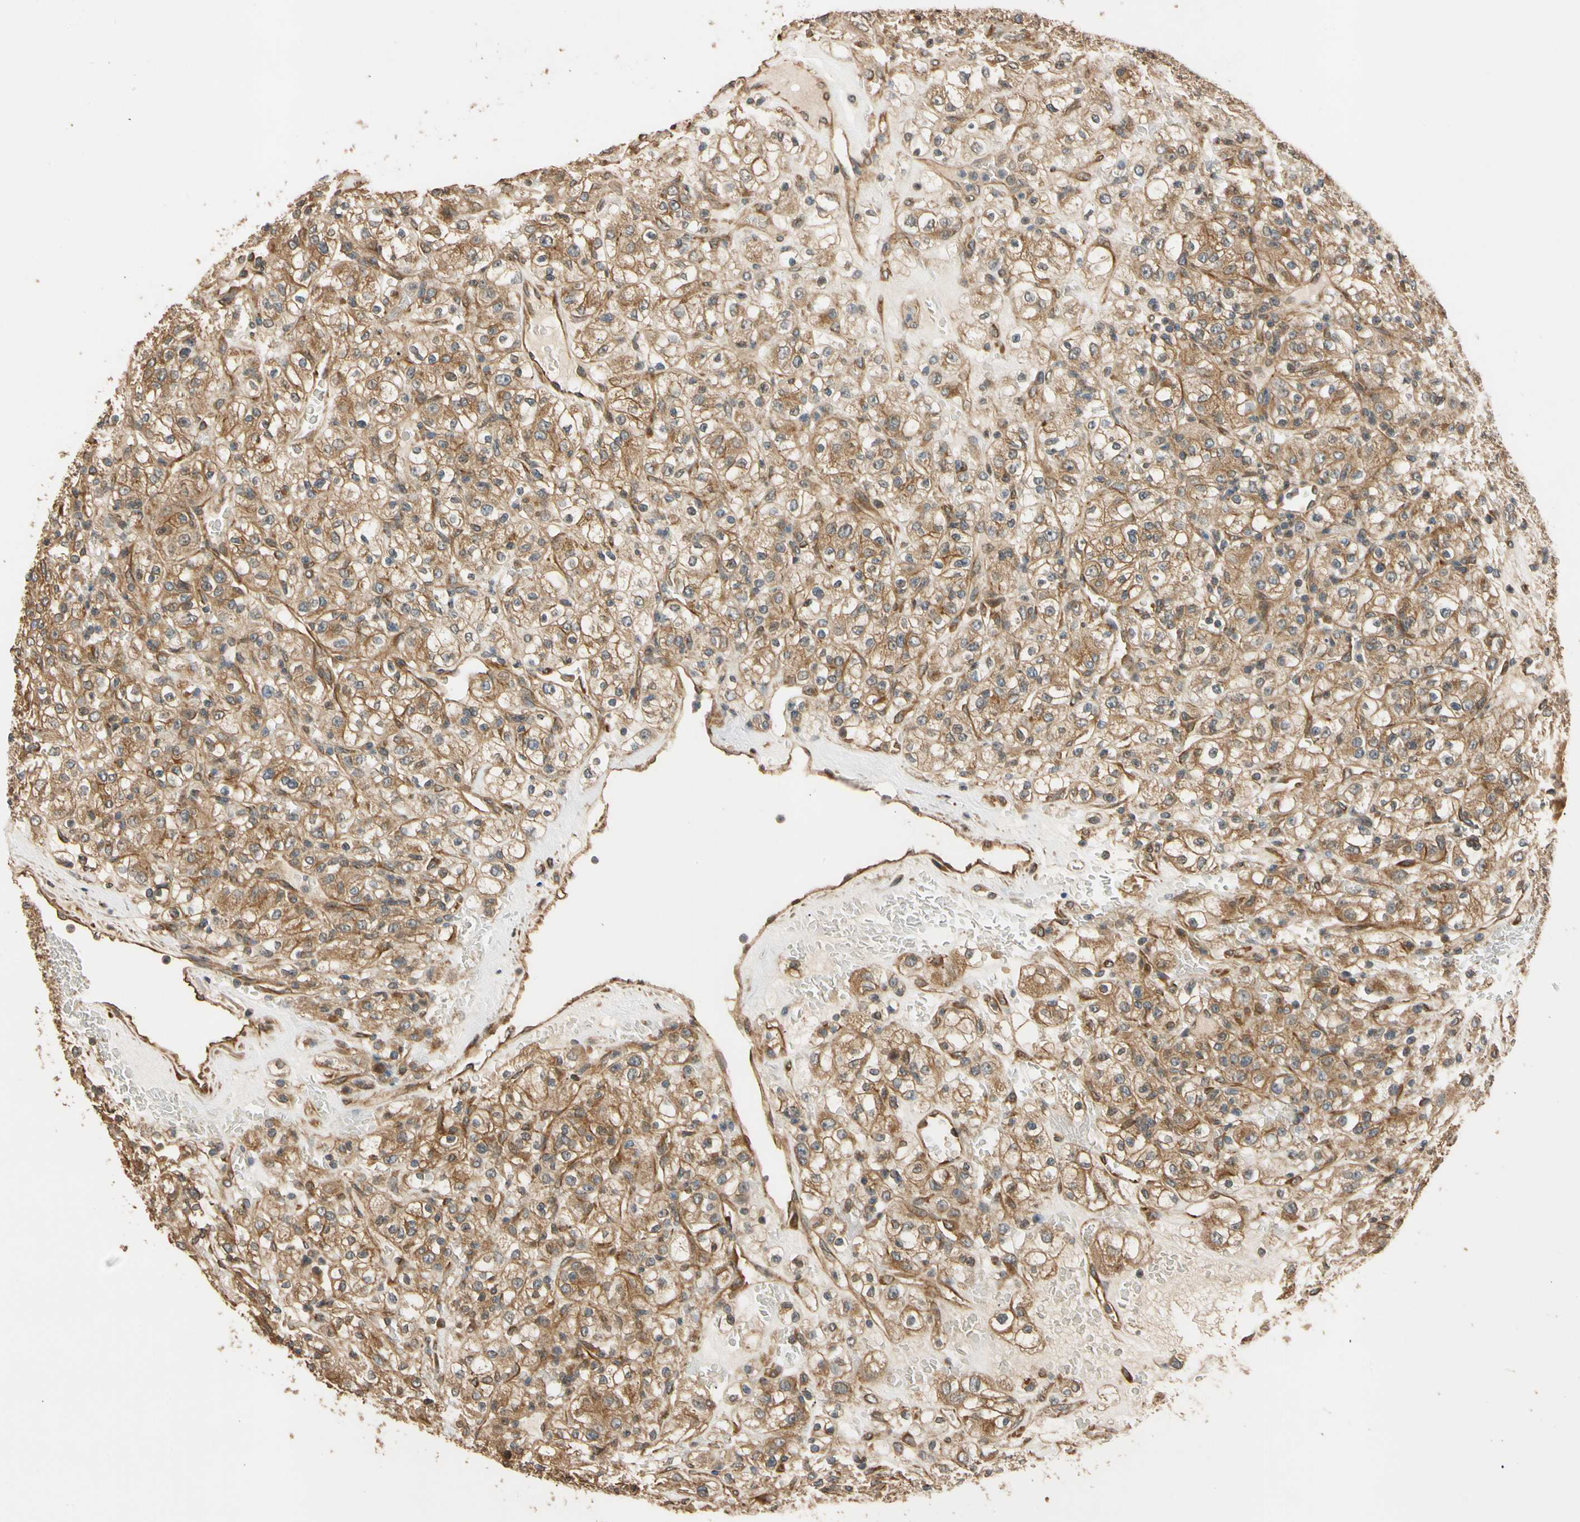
{"staining": {"intensity": "moderate", "quantity": ">75%", "location": "cytoplasmic/membranous"}, "tissue": "renal cancer", "cell_type": "Tumor cells", "image_type": "cancer", "snomed": [{"axis": "morphology", "description": "Normal tissue, NOS"}, {"axis": "morphology", "description": "Adenocarcinoma, NOS"}, {"axis": "topography", "description": "Kidney"}], "caption": "Approximately >75% of tumor cells in renal cancer reveal moderate cytoplasmic/membranous protein positivity as visualized by brown immunohistochemical staining.", "gene": "MGRN1", "patient": {"sex": "female", "age": 72}}